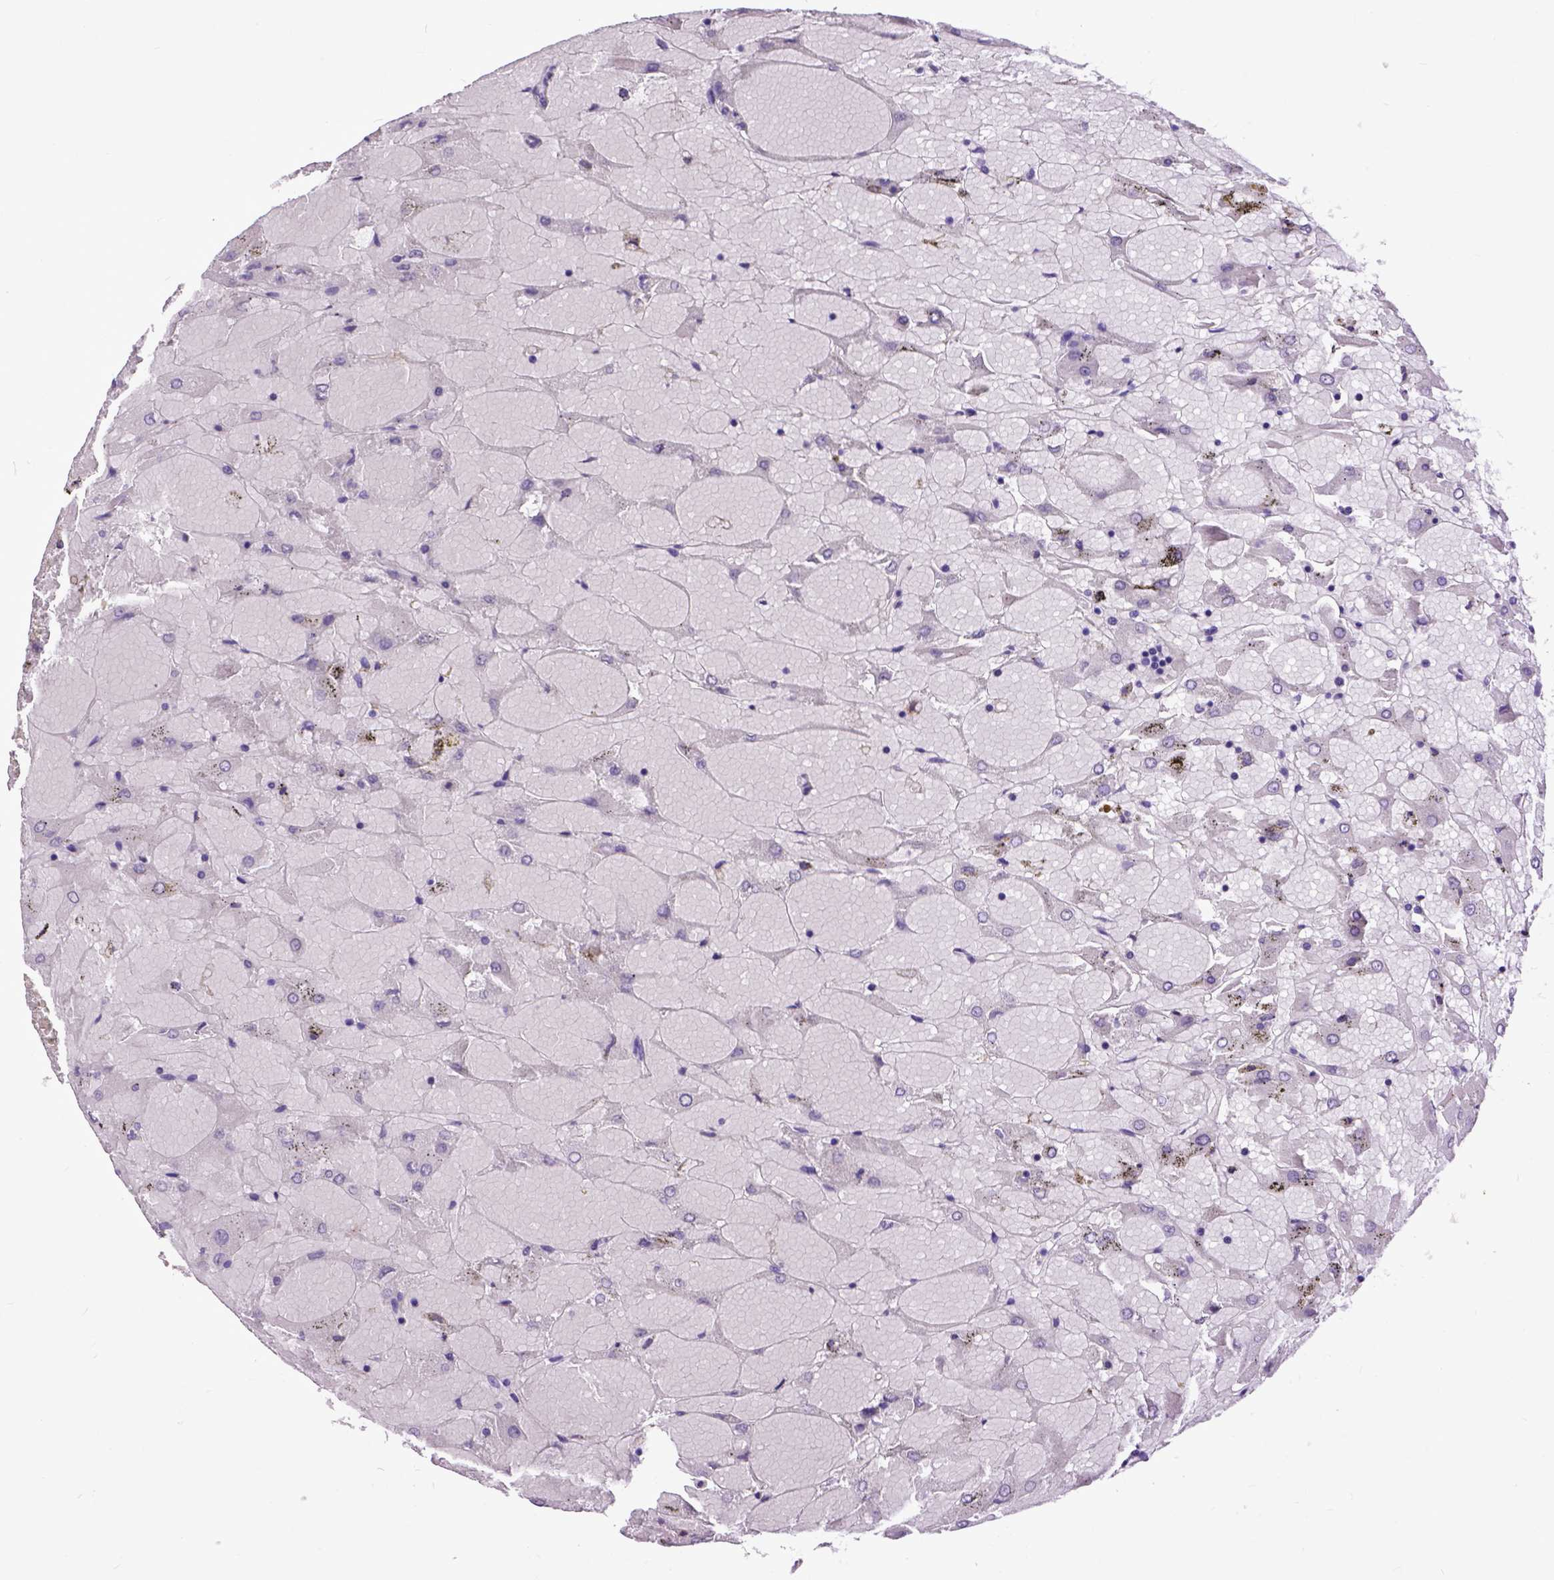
{"staining": {"intensity": "negative", "quantity": "none", "location": "none"}, "tissue": "renal cancer", "cell_type": "Tumor cells", "image_type": "cancer", "snomed": [{"axis": "morphology", "description": "Adenocarcinoma, NOS"}, {"axis": "topography", "description": "Kidney"}], "caption": "Immunohistochemistry micrograph of neoplastic tissue: adenocarcinoma (renal) stained with DAB shows no significant protein expression in tumor cells.", "gene": "RAB25", "patient": {"sex": "male", "age": 72}}